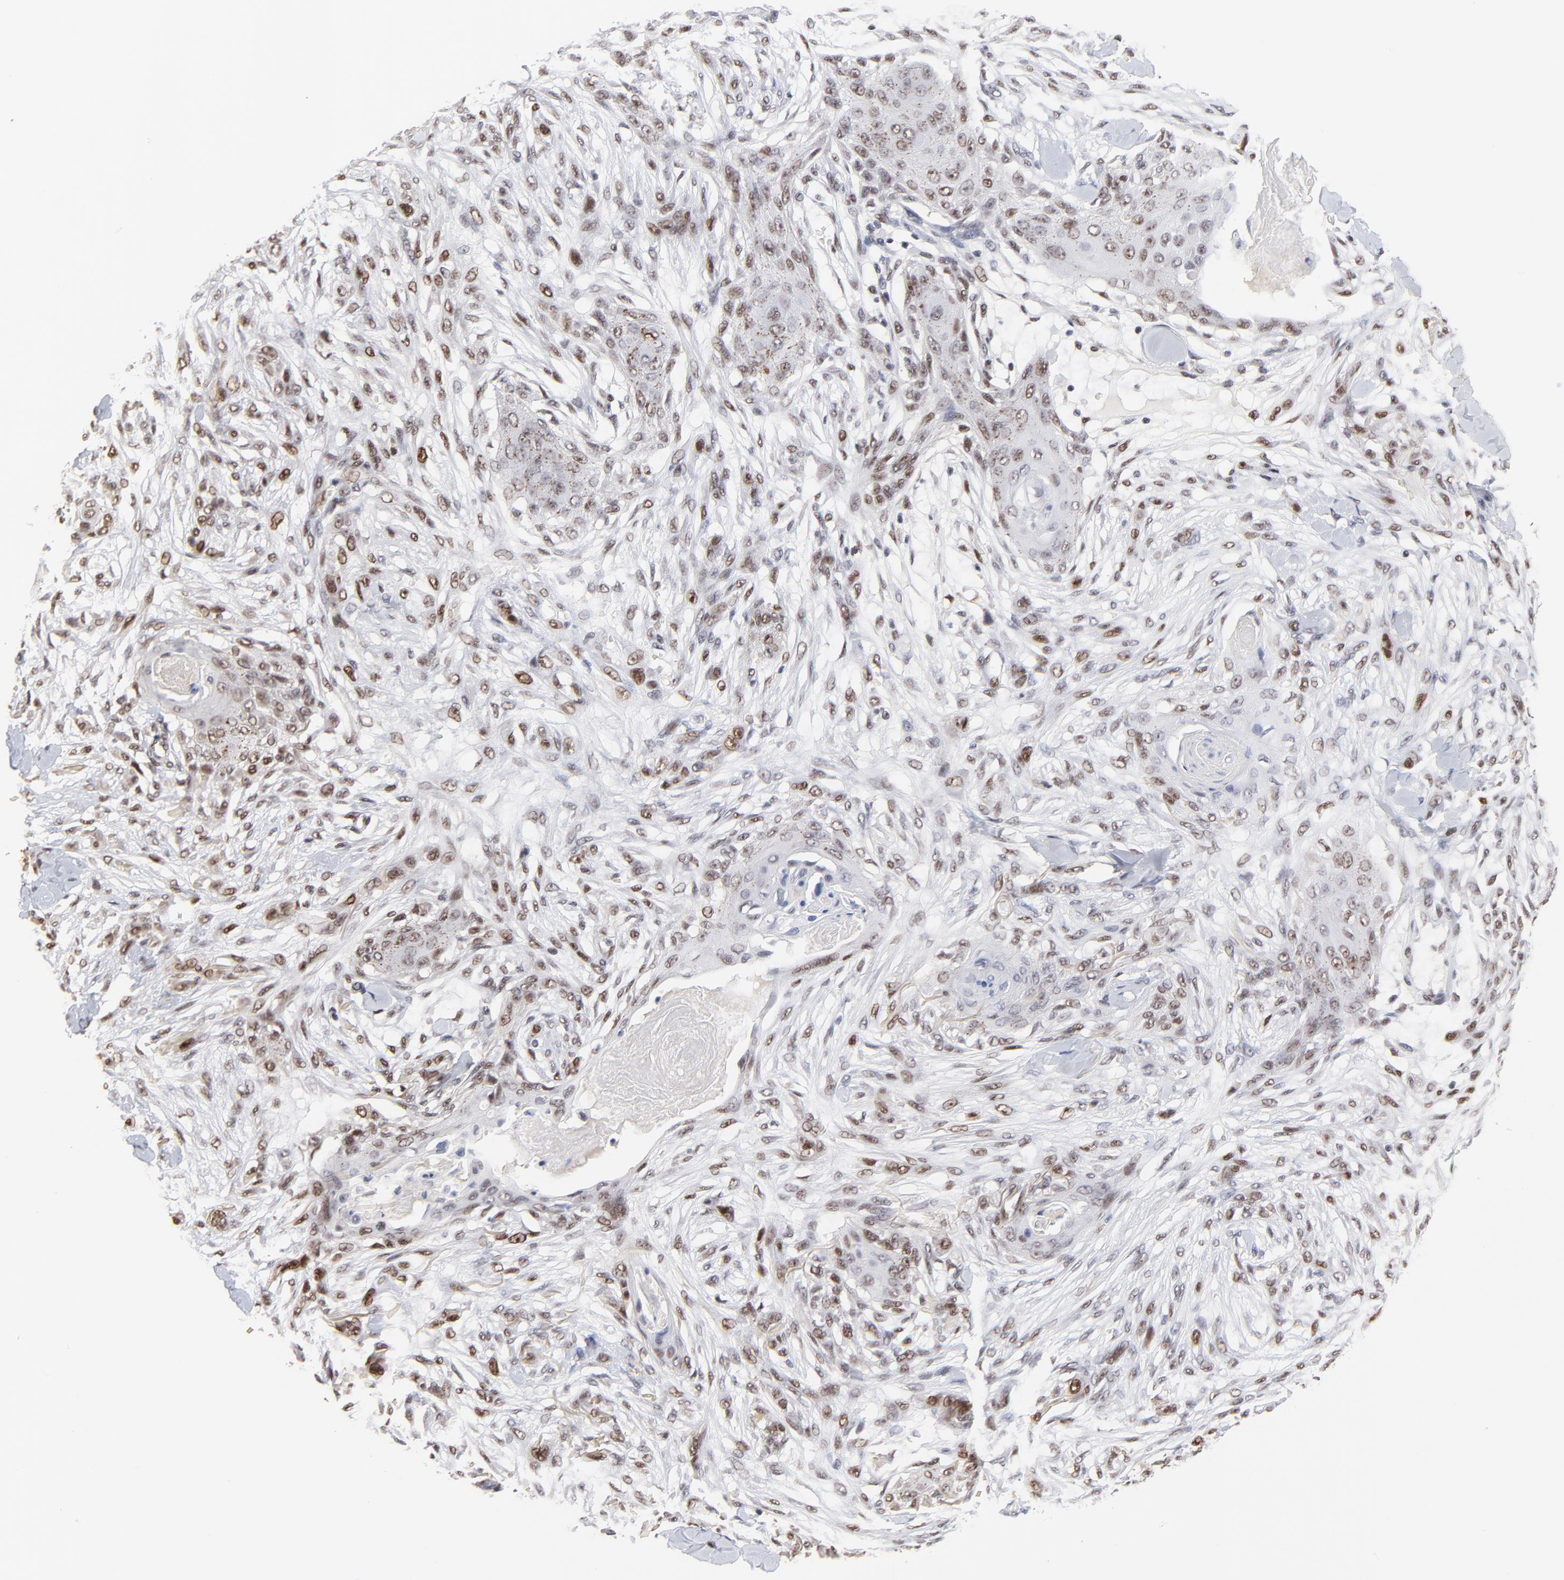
{"staining": {"intensity": "moderate", "quantity": "25%-75%", "location": "nuclear"}, "tissue": "skin cancer", "cell_type": "Tumor cells", "image_type": "cancer", "snomed": [{"axis": "morphology", "description": "Squamous cell carcinoma, NOS"}, {"axis": "topography", "description": "Skin"}], "caption": "Moderate nuclear protein expression is present in approximately 25%-75% of tumor cells in skin cancer.", "gene": "OGFOD1", "patient": {"sex": "female", "age": 59}}